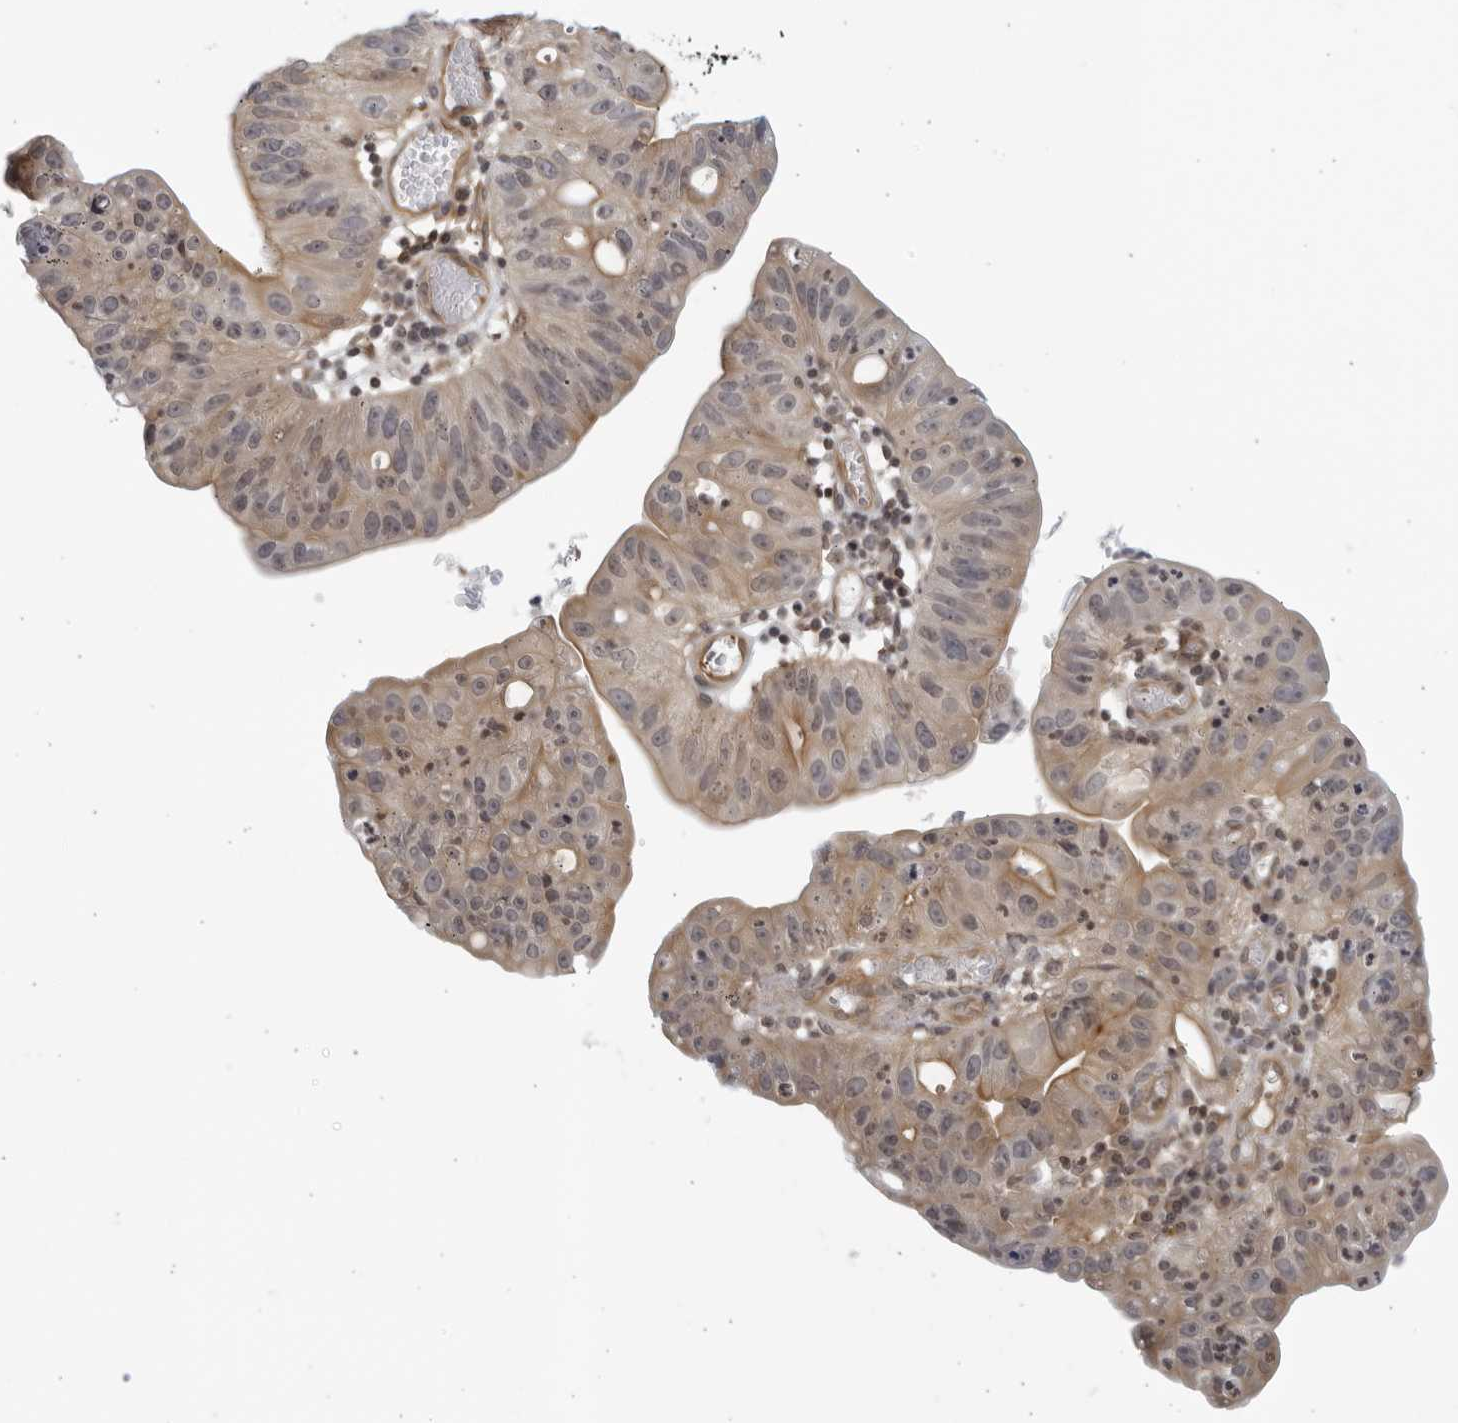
{"staining": {"intensity": "moderate", "quantity": ">75%", "location": "cytoplasmic/membranous"}, "tissue": "stomach cancer", "cell_type": "Tumor cells", "image_type": "cancer", "snomed": [{"axis": "morphology", "description": "Adenocarcinoma, NOS"}, {"axis": "topography", "description": "Stomach"}], "caption": "IHC photomicrograph of human stomach adenocarcinoma stained for a protein (brown), which displays medium levels of moderate cytoplasmic/membranous expression in about >75% of tumor cells.", "gene": "SERTAD4", "patient": {"sex": "male", "age": 59}}